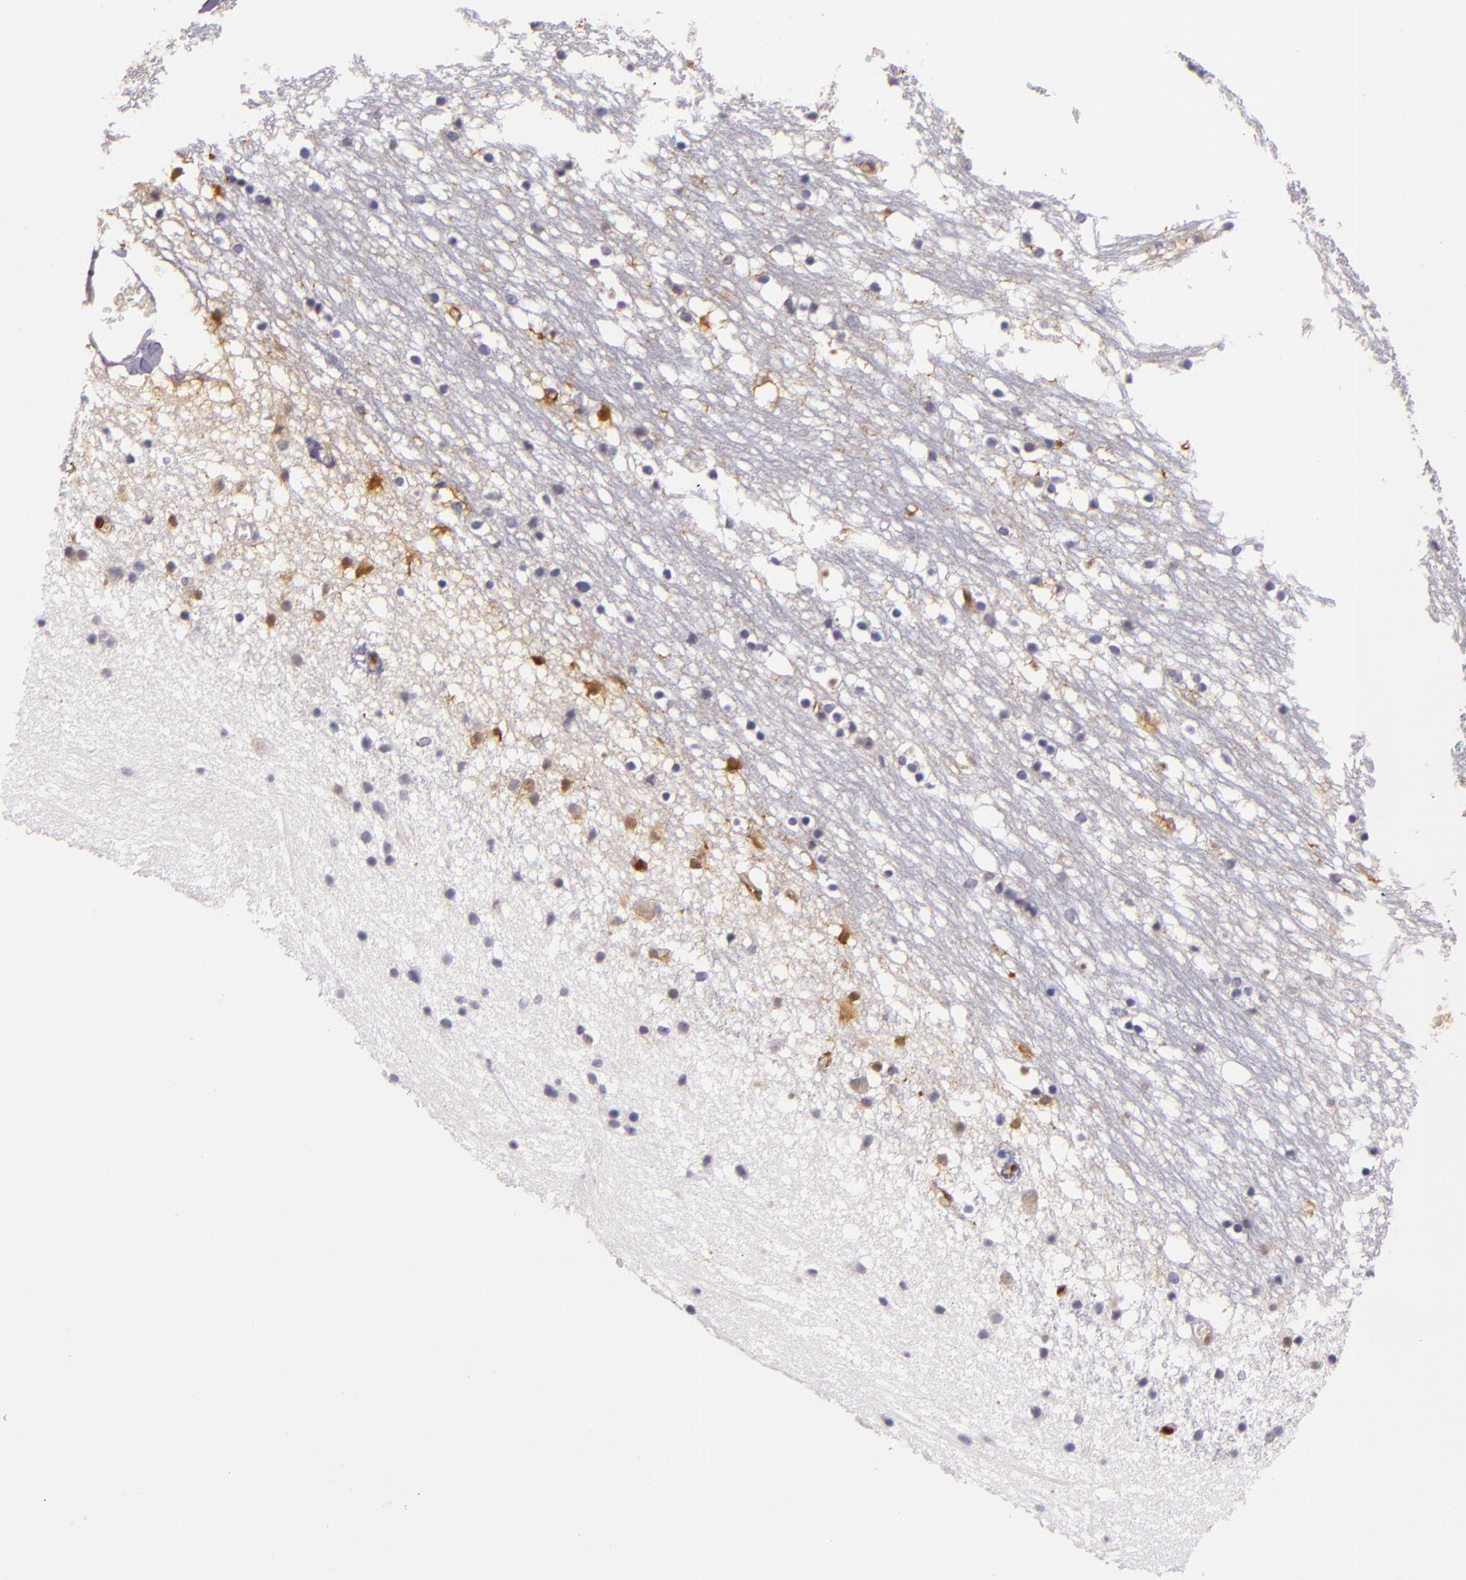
{"staining": {"intensity": "moderate", "quantity": "25%-75%", "location": "nuclear"}, "tissue": "caudate", "cell_type": "Glial cells", "image_type": "normal", "snomed": [{"axis": "morphology", "description": "Normal tissue, NOS"}, {"axis": "topography", "description": "Lateral ventricle wall"}], "caption": "Moderate nuclear positivity for a protein is appreciated in about 25%-75% of glial cells of benign caudate using immunohistochemistry (IHC).", "gene": "MT1A", "patient": {"sex": "male", "age": 45}}